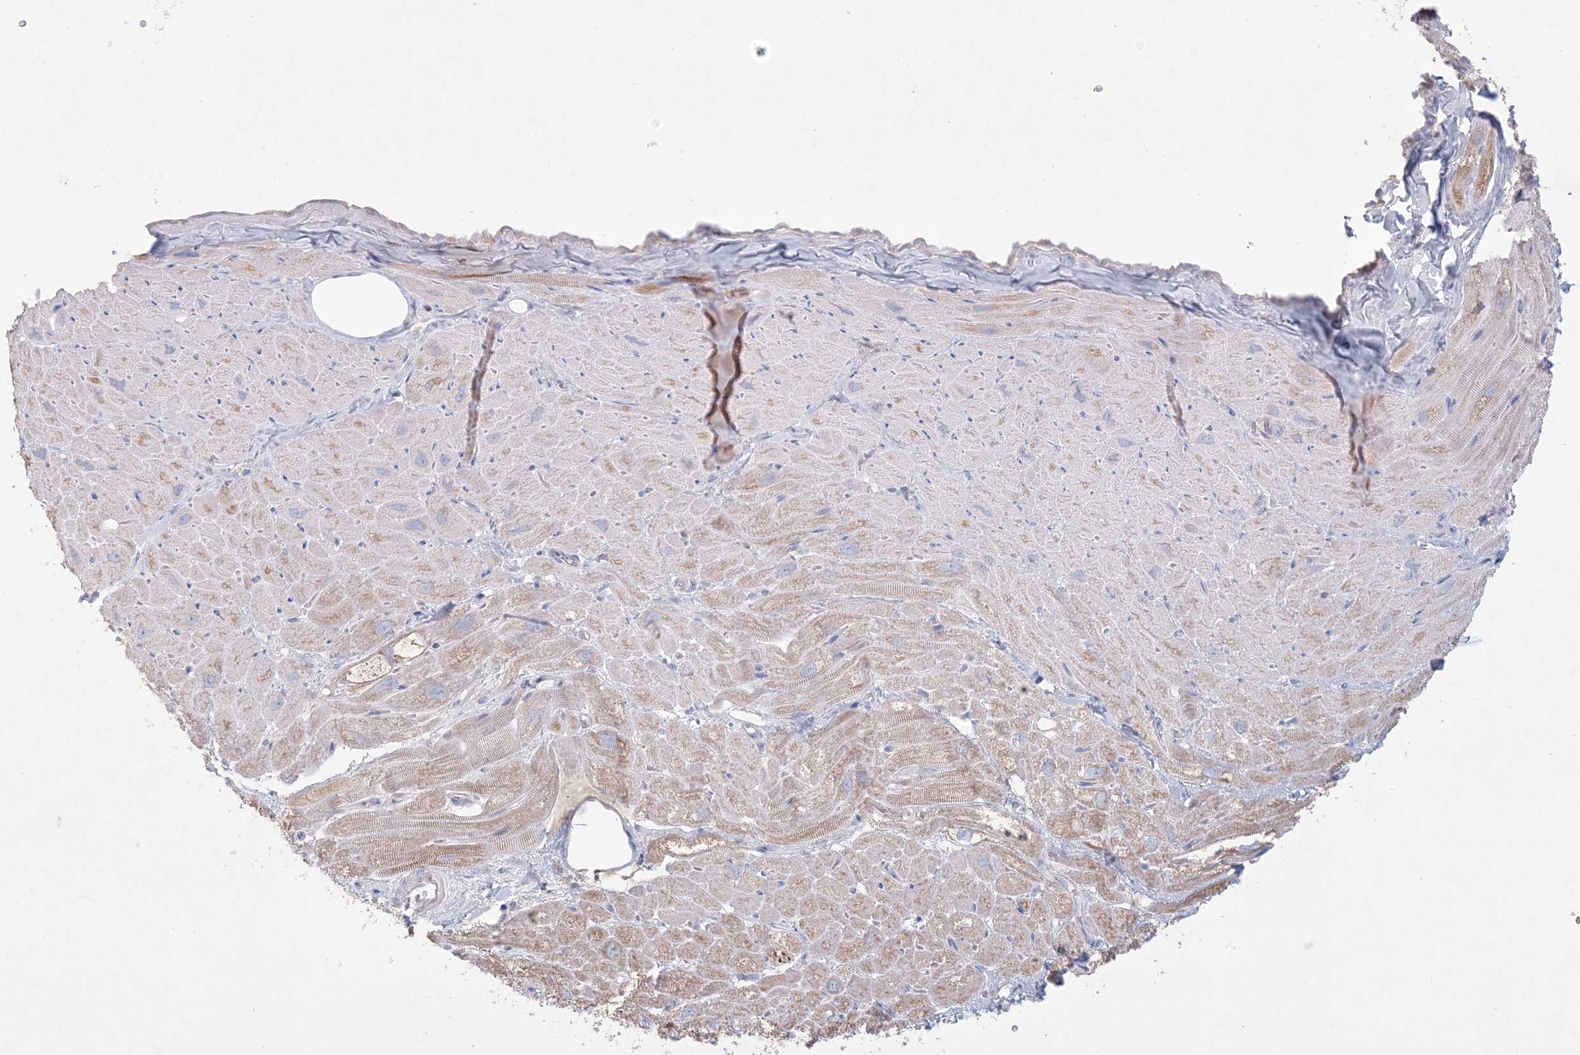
{"staining": {"intensity": "moderate", "quantity": "25%-75%", "location": "cytoplasmic/membranous"}, "tissue": "heart muscle", "cell_type": "Cardiomyocytes", "image_type": "normal", "snomed": [{"axis": "morphology", "description": "Normal tissue, NOS"}, {"axis": "topography", "description": "Heart"}], "caption": "Immunohistochemical staining of normal human heart muscle exhibits 25%-75% levels of moderate cytoplasmic/membranous protein positivity in approximately 25%-75% of cardiomyocytes. (brown staining indicates protein expression, while blue staining denotes nuclei).", "gene": "KCTD6", "patient": {"sex": "male", "age": 50}}